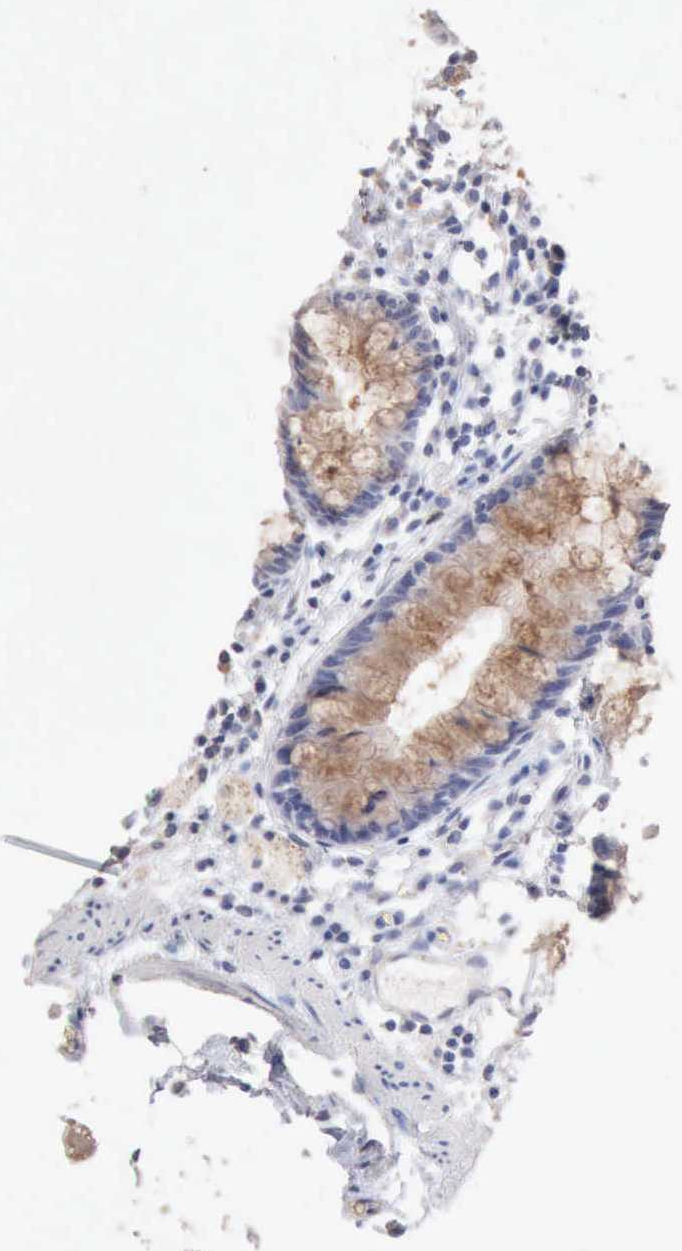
{"staining": {"intensity": "negative", "quantity": "none", "location": "none"}, "tissue": "colon", "cell_type": "Endothelial cells", "image_type": "normal", "snomed": [{"axis": "morphology", "description": "Normal tissue, NOS"}, {"axis": "topography", "description": "Smooth muscle"}, {"axis": "topography", "description": "Colon"}], "caption": "Immunohistochemistry (IHC) of unremarkable colon exhibits no expression in endothelial cells. Brightfield microscopy of IHC stained with DAB (3,3'-diaminobenzidine) (brown) and hematoxylin (blue), captured at high magnification.", "gene": "KRT6B", "patient": {"sex": "male", "age": 67}}